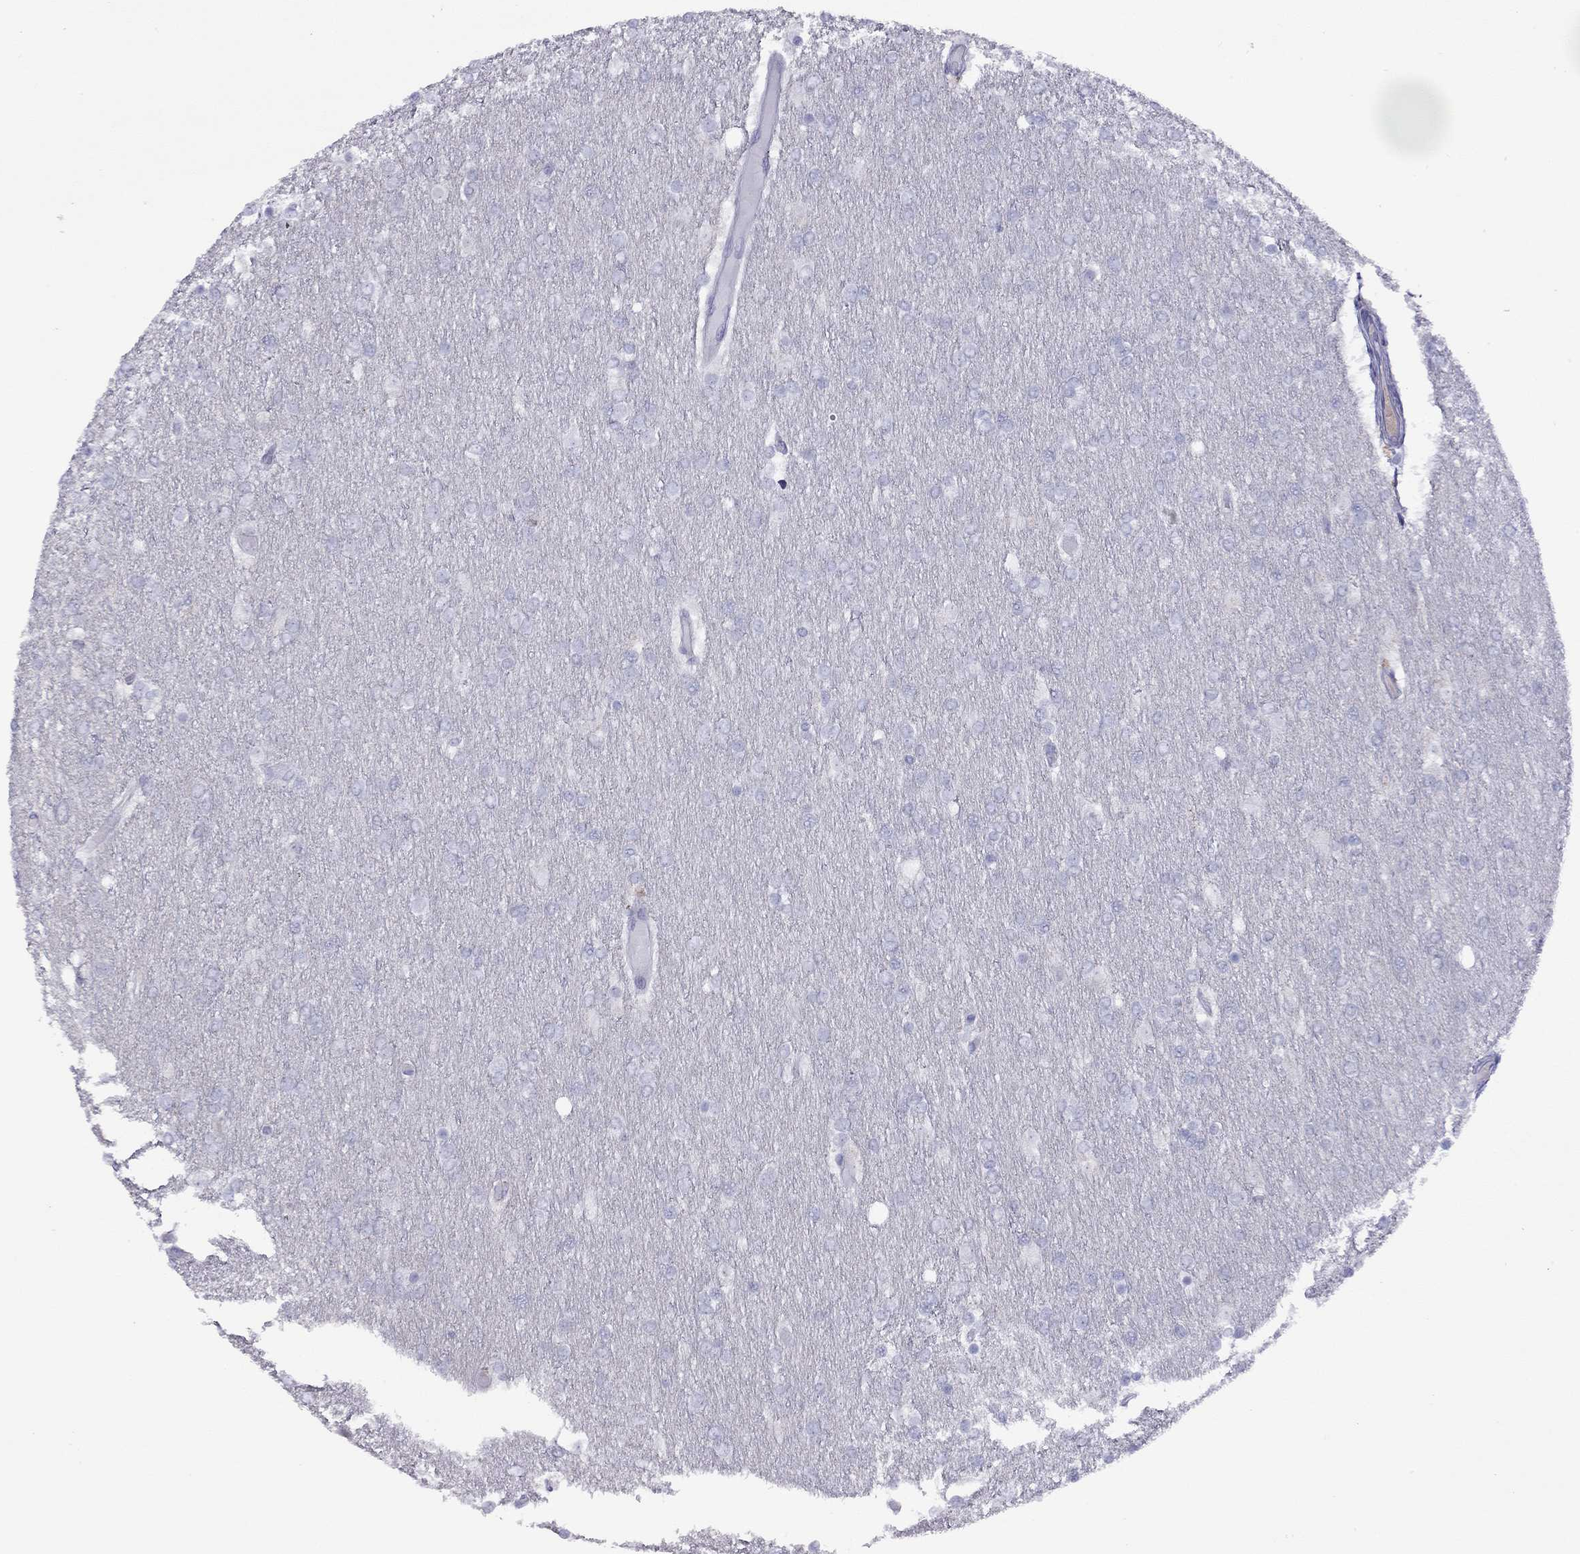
{"staining": {"intensity": "negative", "quantity": "none", "location": "none"}, "tissue": "glioma", "cell_type": "Tumor cells", "image_type": "cancer", "snomed": [{"axis": "morphology", "description": "Glioma, malignant, High grade"}, {"axis": "topography", "description": "Brain"}], "caption": "Glioma stained for a protein using immunohistochemistry (IHC) demonstrates no positivity tumor cells.", "gene": "CPNE4", "patient": {"sex": "female", "age": 61}}